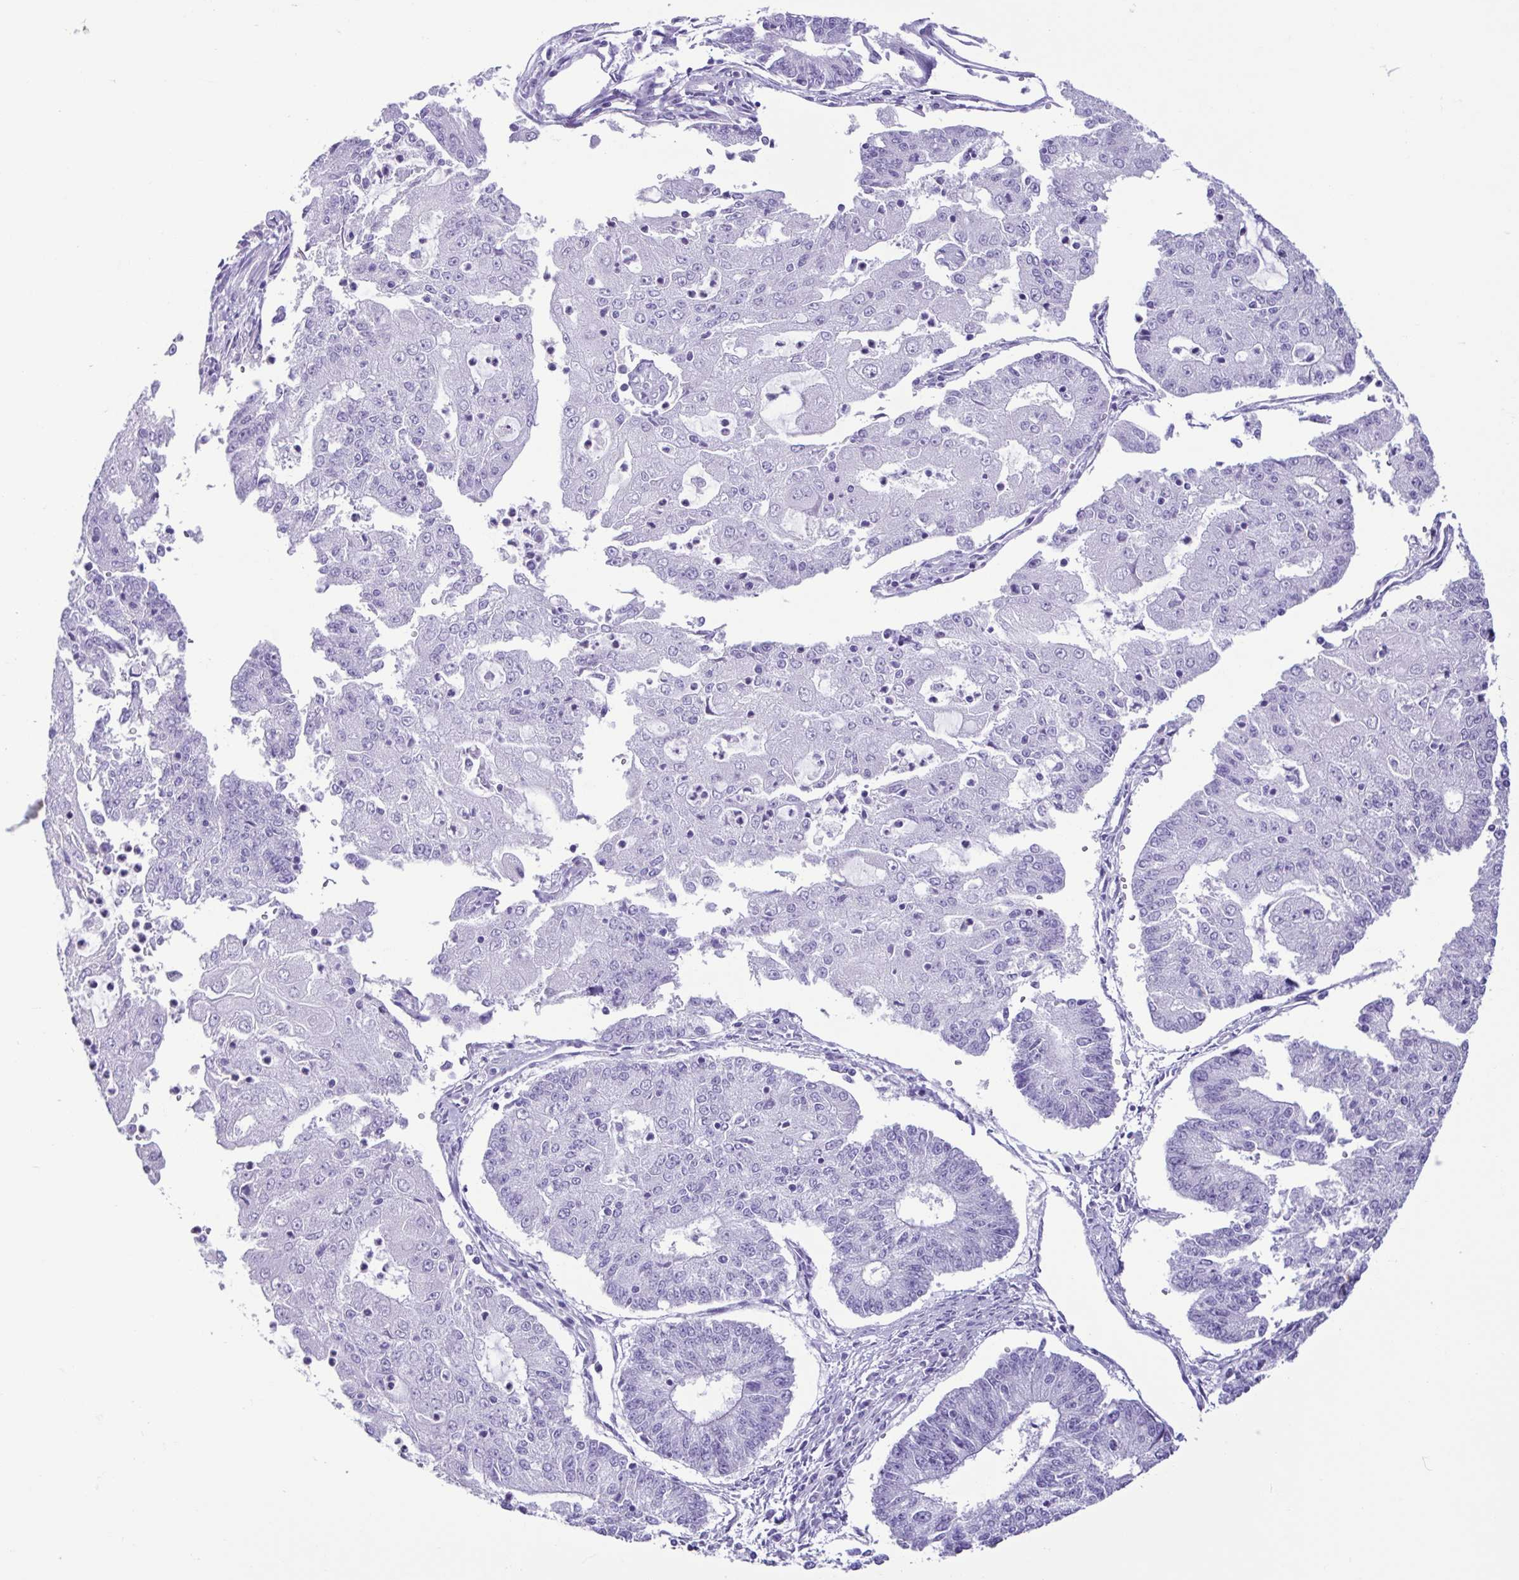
{"staining": {"intensity": "negative", "quantity": "none", "location": "none"}, "tissue": "endometrial cancer", "cell_type": "Tumor cells", "image_type": "cancer", "snomed": [{"axis": "morphology", "description": "Adenocarcinoma, NOS"}, {"axis": "topography", "description": "Endometrium"}], "caption": "There is no significant staining in tumor cells of endometrial cancer (adenocarcinoma).", "gene": "CBY2", "patient": {"sex": "female", "age": 56}}